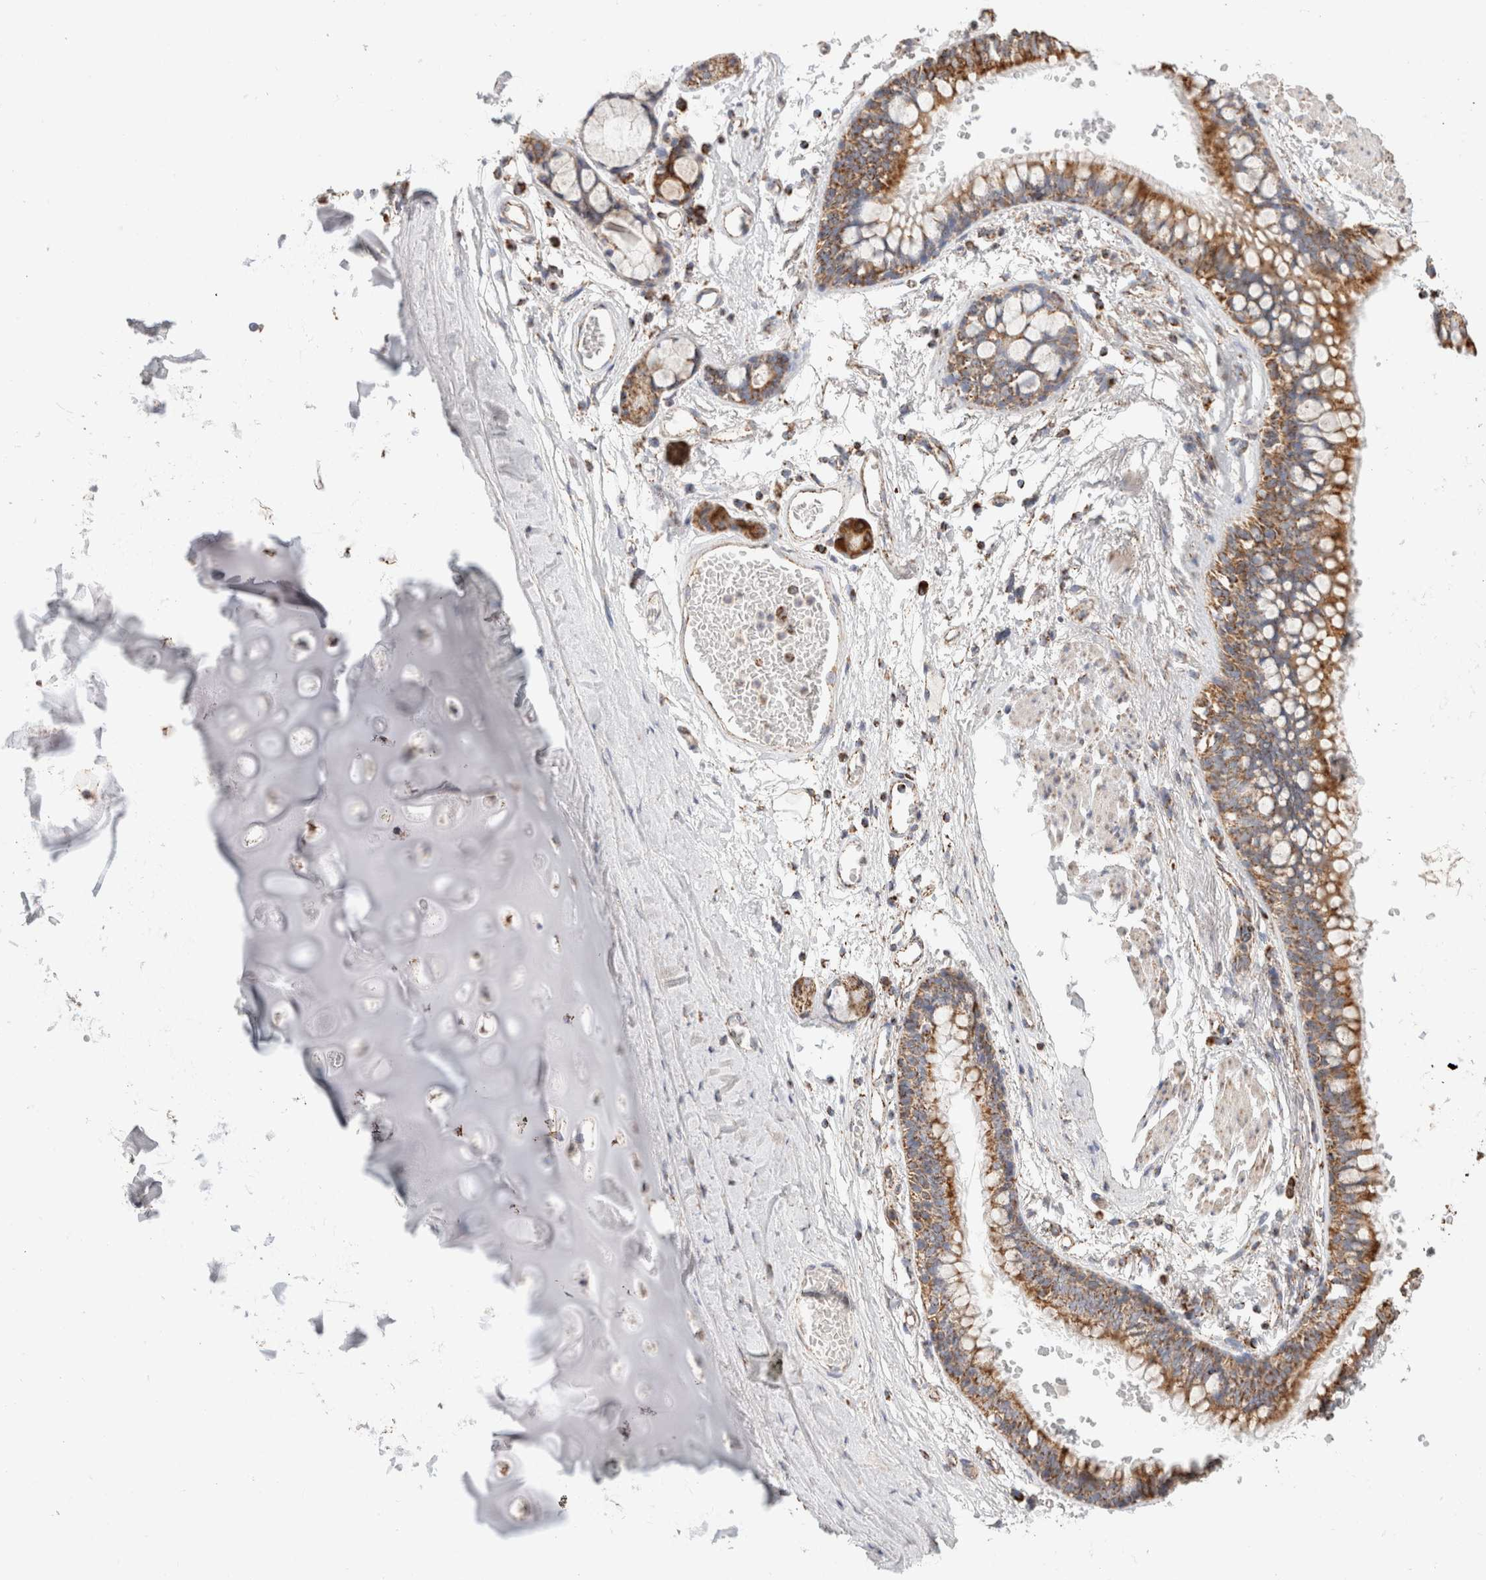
{"staining": {"intensity": "moderate", "quantity": "<25%", "location": "cytoplasmic/membranous"}, "tissue": "adipose tissue", "cell_type": "Adipocytes", "image_type": "normal", "snomed": [{"axis": "morphology", "description": "Normal tissue, NOS"}, {"axis": "topography", "description": "Cartilage tissue"}, {"axis": "topography", "description": "Bronchus"}], "caption": "Brown immunohistochemical staining in unremarkable adipose tissue reveals moderate cytoplasmic/membranous expression in about <25% of adipocytes. Using DAB (3,3'-diaminobenzidine) (brown) and hematoxylin (blue) stains, captured at high magnification using brightfield microscopy.", "gene": "C1QBP", "patient": {"sex": "female", "age": 73}}